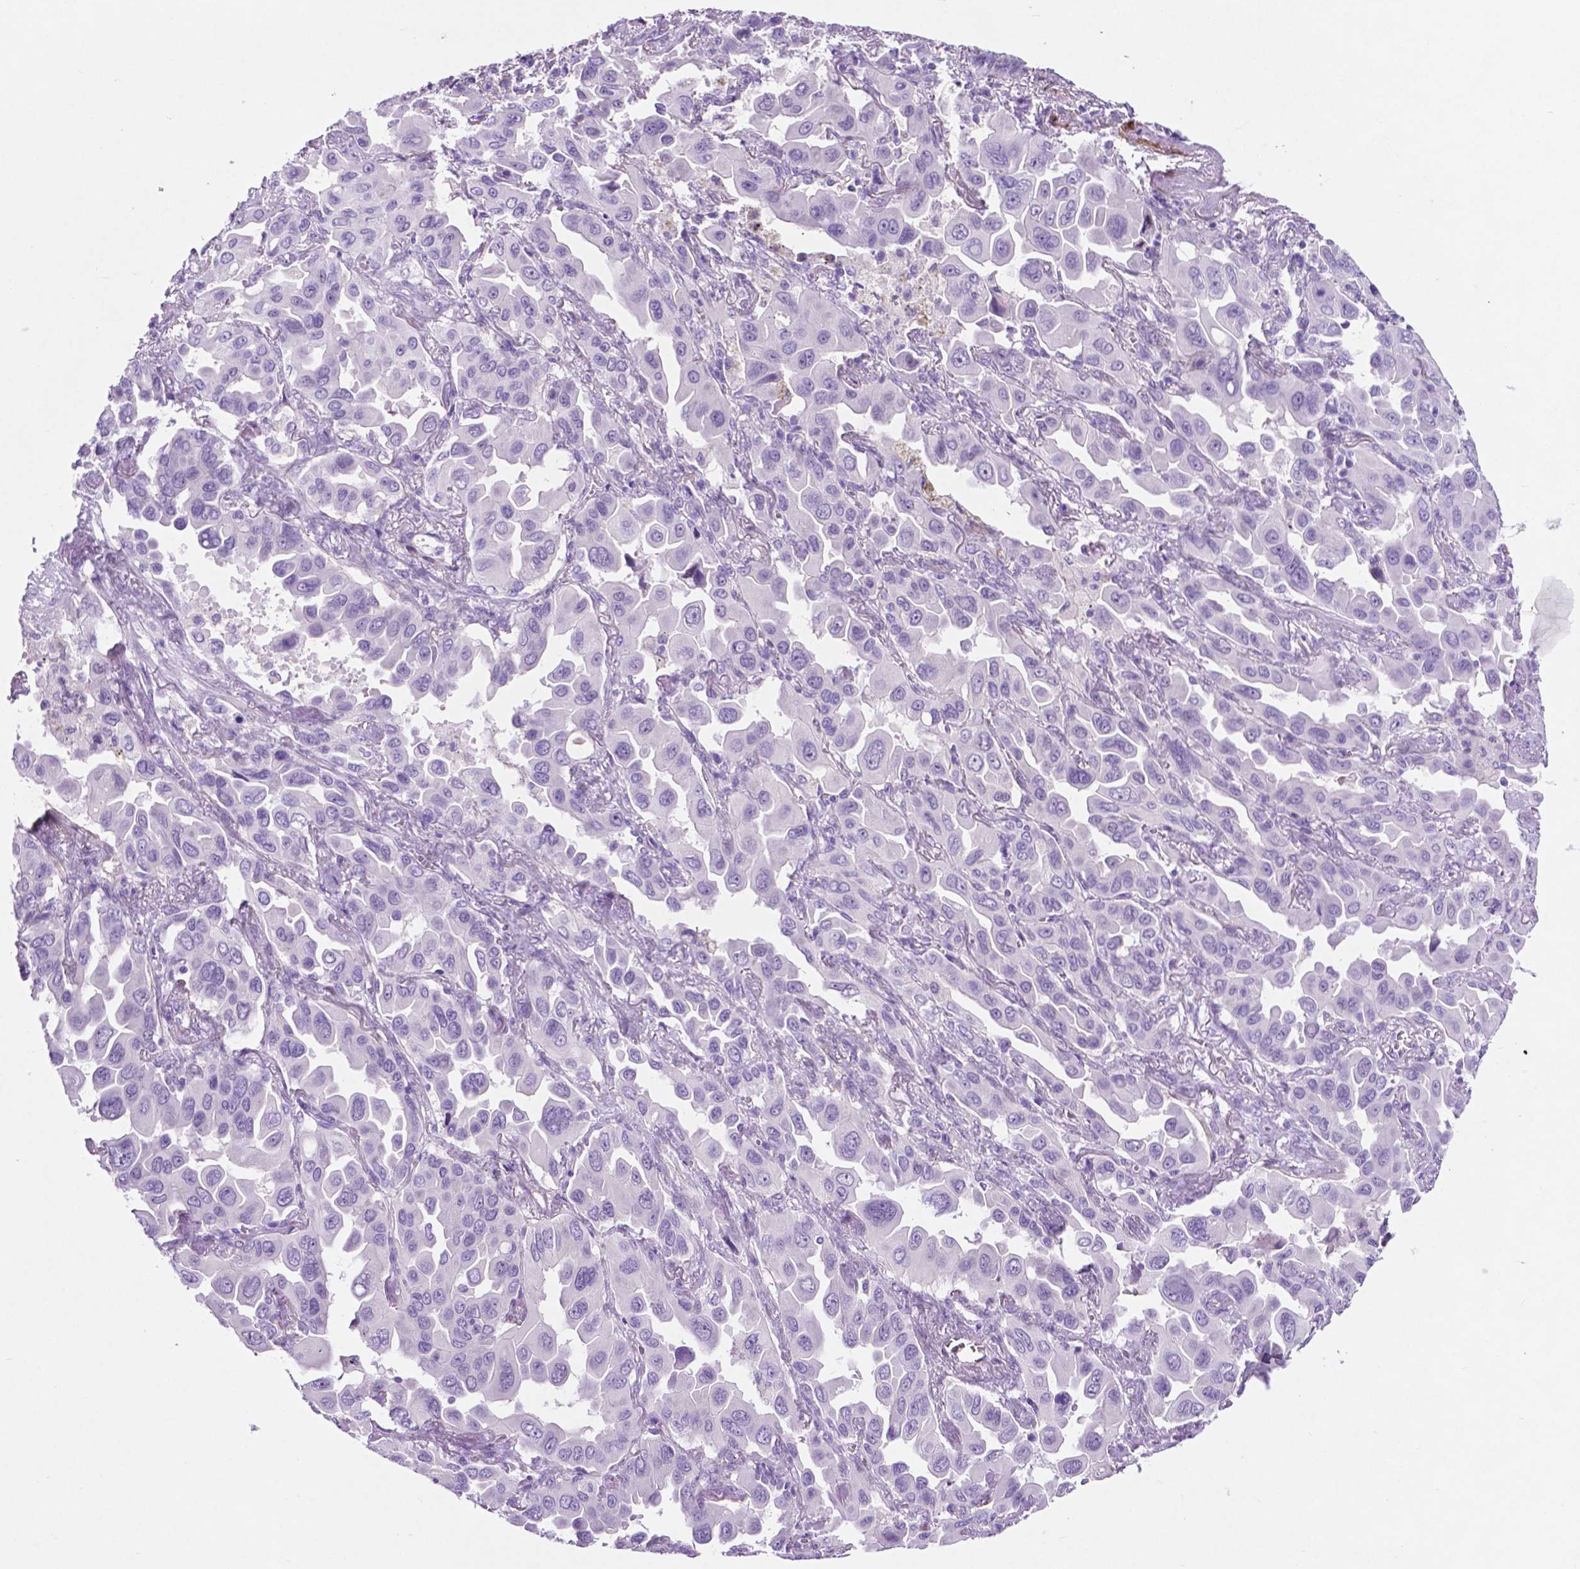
{"staining": {"intensity": "negative", "quantity": "none", "location": "none"}, "tissue": "lung cancer", "cell_type": "Tumor cells", "image_type": "cancer", "snomed": [{"axis": "morphology", "description": "Adenocarcinoma, NOS"}, {"axis": "topography", "description": "Lung"}], "caption": "Micrograph shows no significant protein expression in tumor cells of lung cancer. Brightfield microscopy of immunohistochemistry (IHC) stained with DAB (3,3'-diaminobenzidine) (brown) and hematoxylin (blue), captured at high magnification.", "gene": "ASPG", "patient": {"sex": "male", "age": 64}}